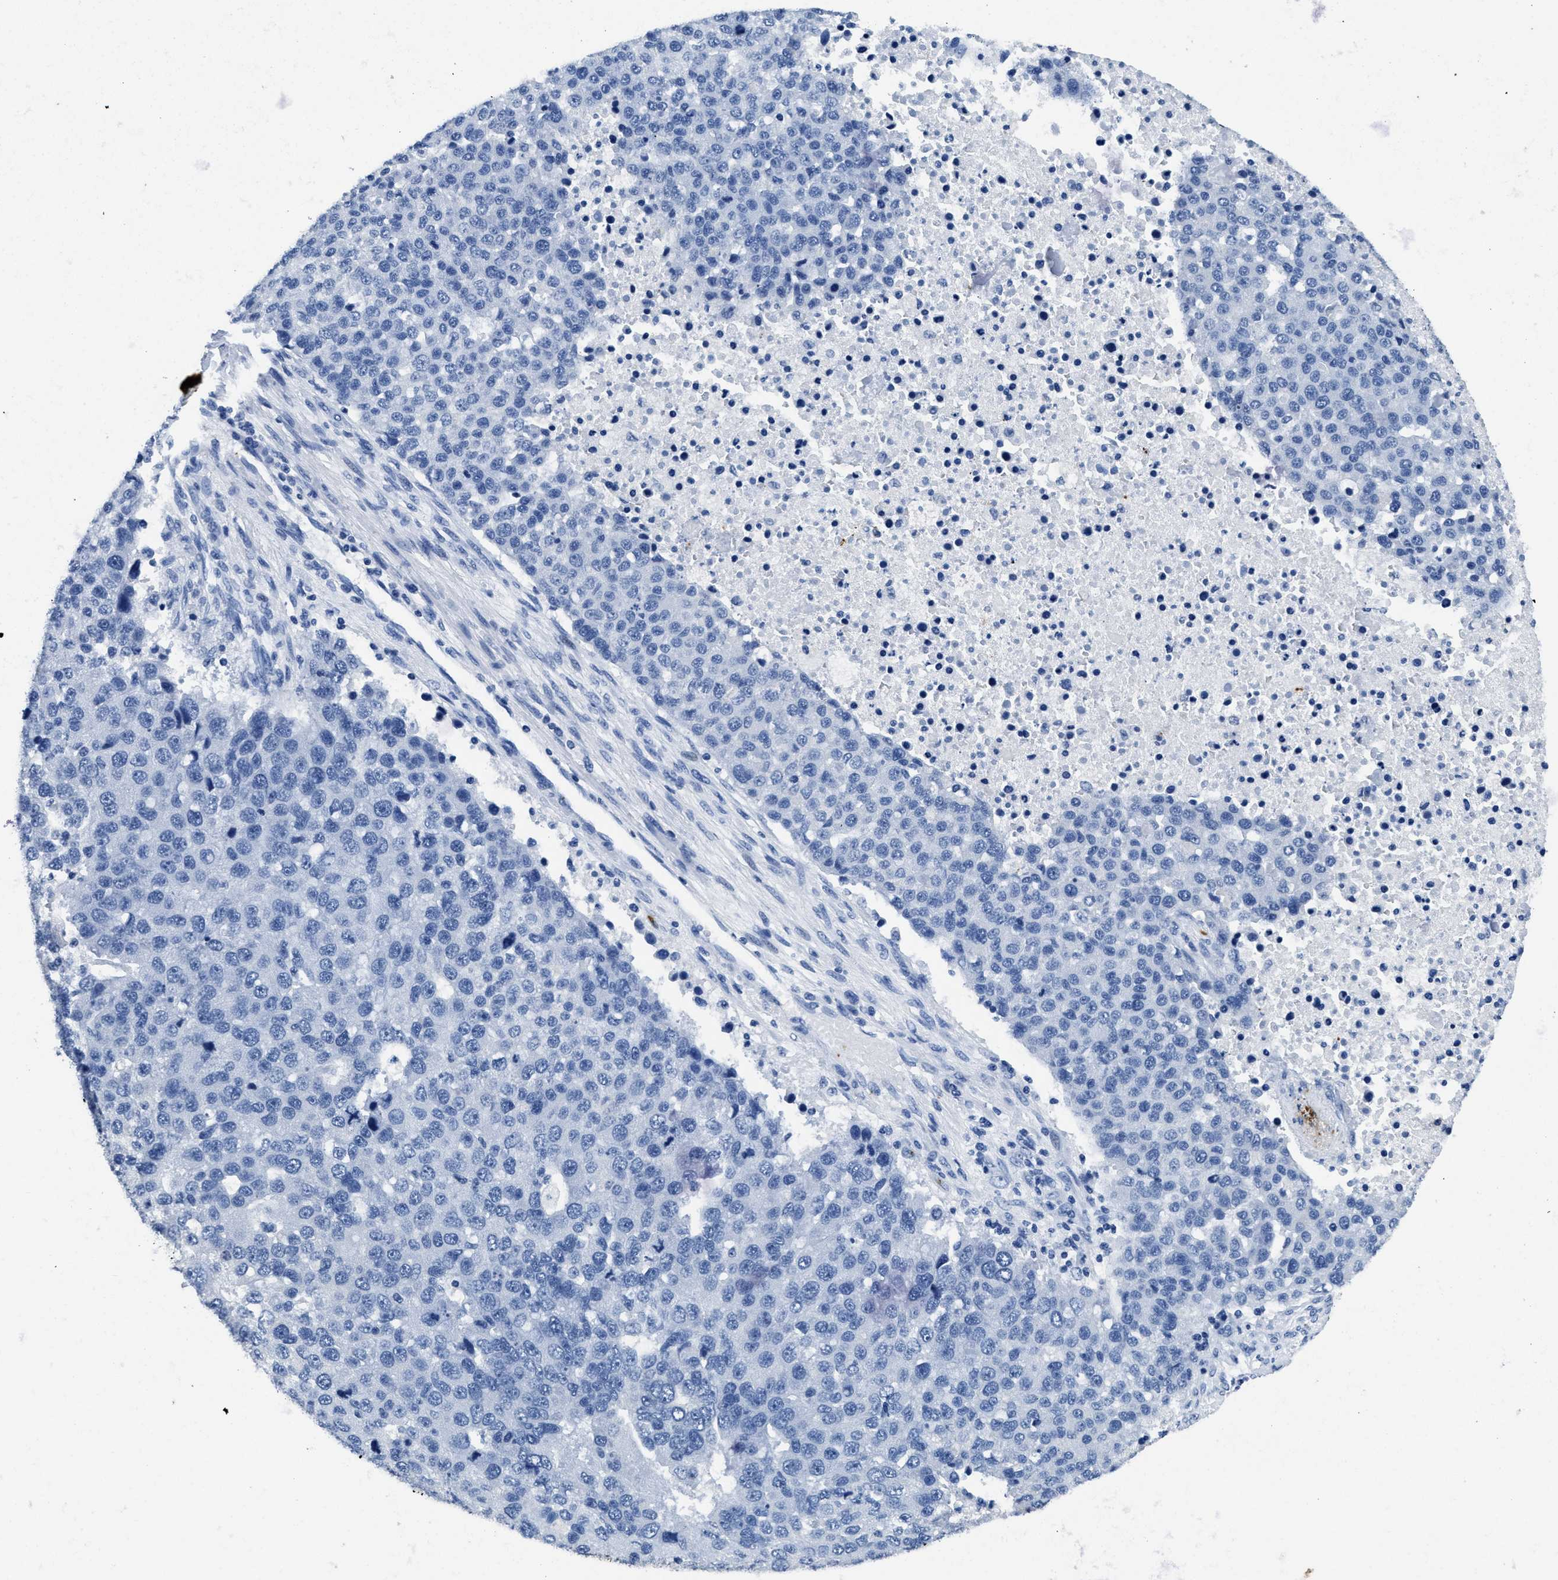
{"staining": {"intensity": "negative", "quantity": "none", "location": "none"}, "tissue": "pancreatic cancer", "cell_type": "Tumor cells", "image_type": "cancer", "snomed": [{"axis": "morphology", "description": "Adenocarcinoma, NOS"}, {"axis": "topography", "description": "Pancreas"}], "caption": "Tumor cells show no significant staining in pancreatic cancer (adenocarcinoma). The staining was performed using DAB (3,3'-diaminobenzidine) to visualize the protein expression in brown, while the nuclei were stained in blue with hematoxylin (Magnification: 20x).", "gene": "ITGA2B", "patient": {"sex": "female", "age": 61}}